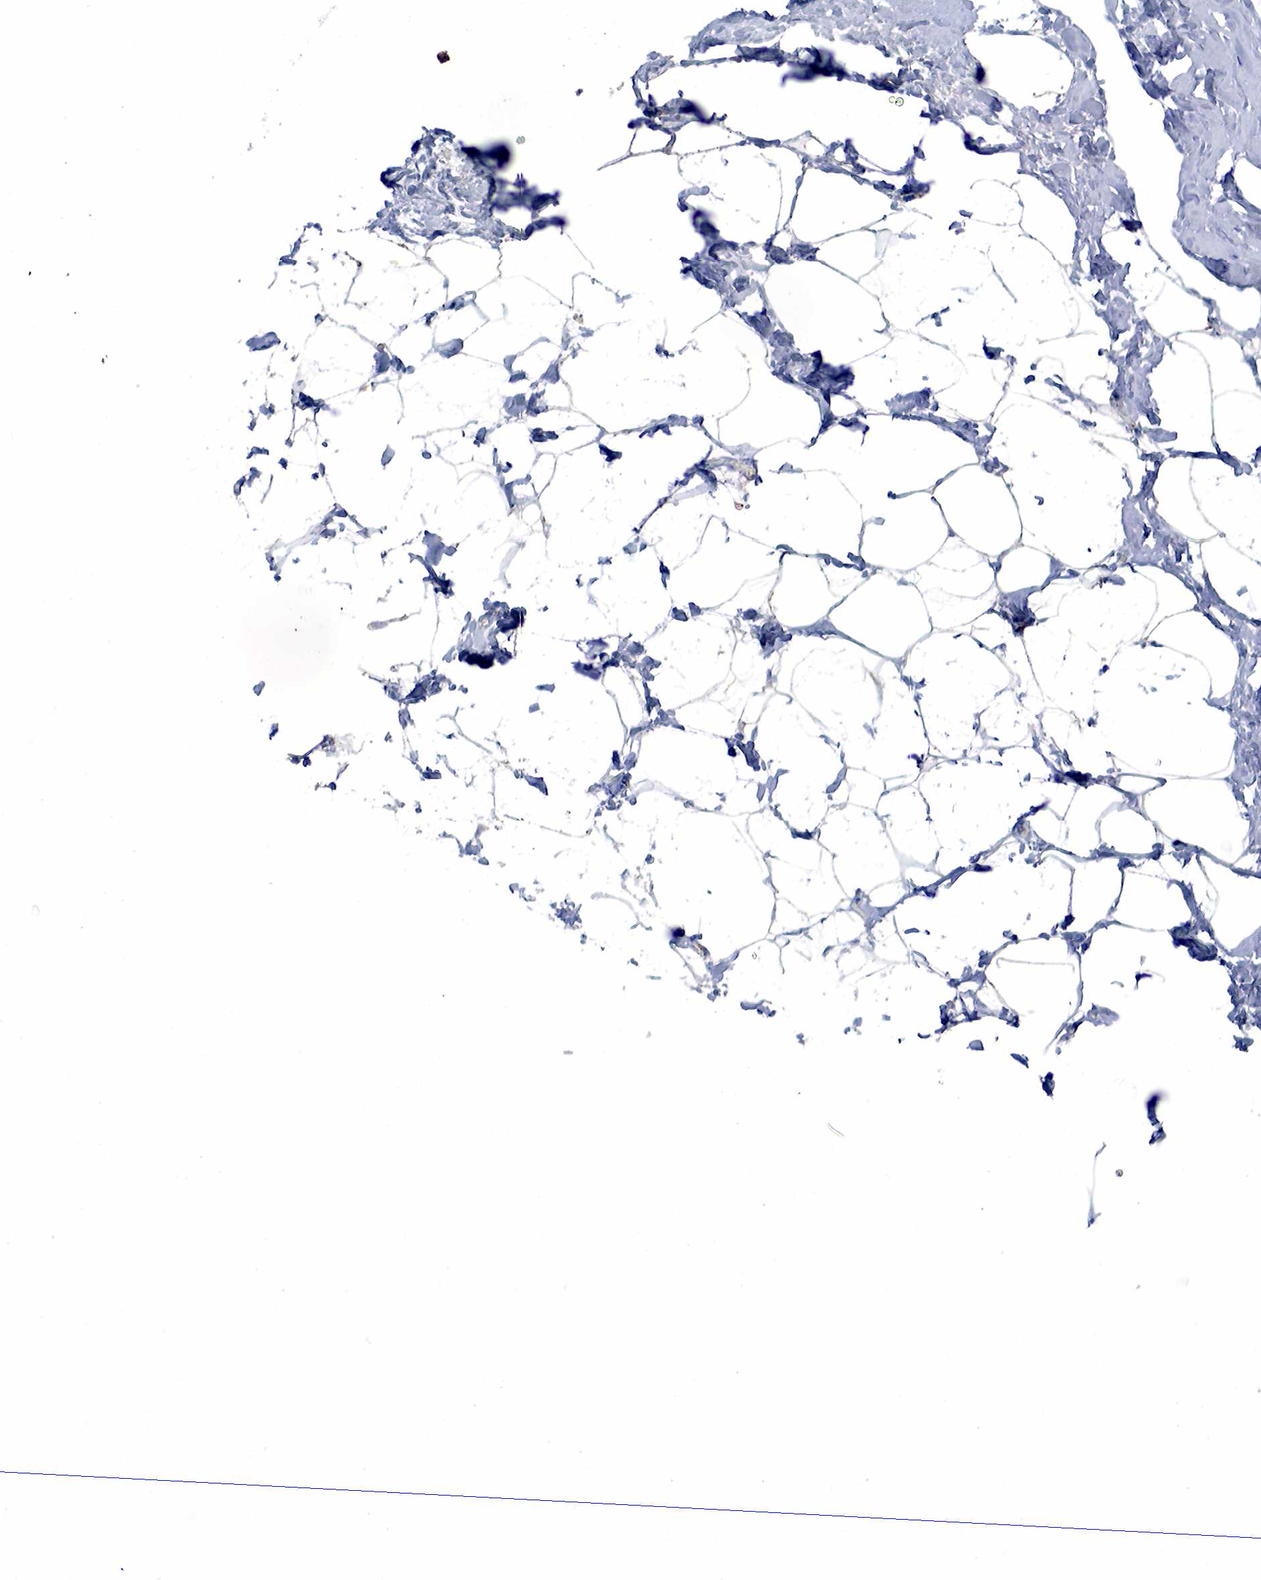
{"staining": {"intensity": "negative", "quantity": "none", "location": "none"}, "tissue": "breast", "cell_type": "Adipocytes", "image_type": "normal", "snomed": [{"axis": "morphology", "description": "Normal tissue, NOS"}, {"axis": "topography", "description": "Breast"}], "caption": "Human breast stained for a protein using IHC shows no positivity in adipocytes.", "gene": "SYP", "patient": {"sex": "female", "age": 54}}